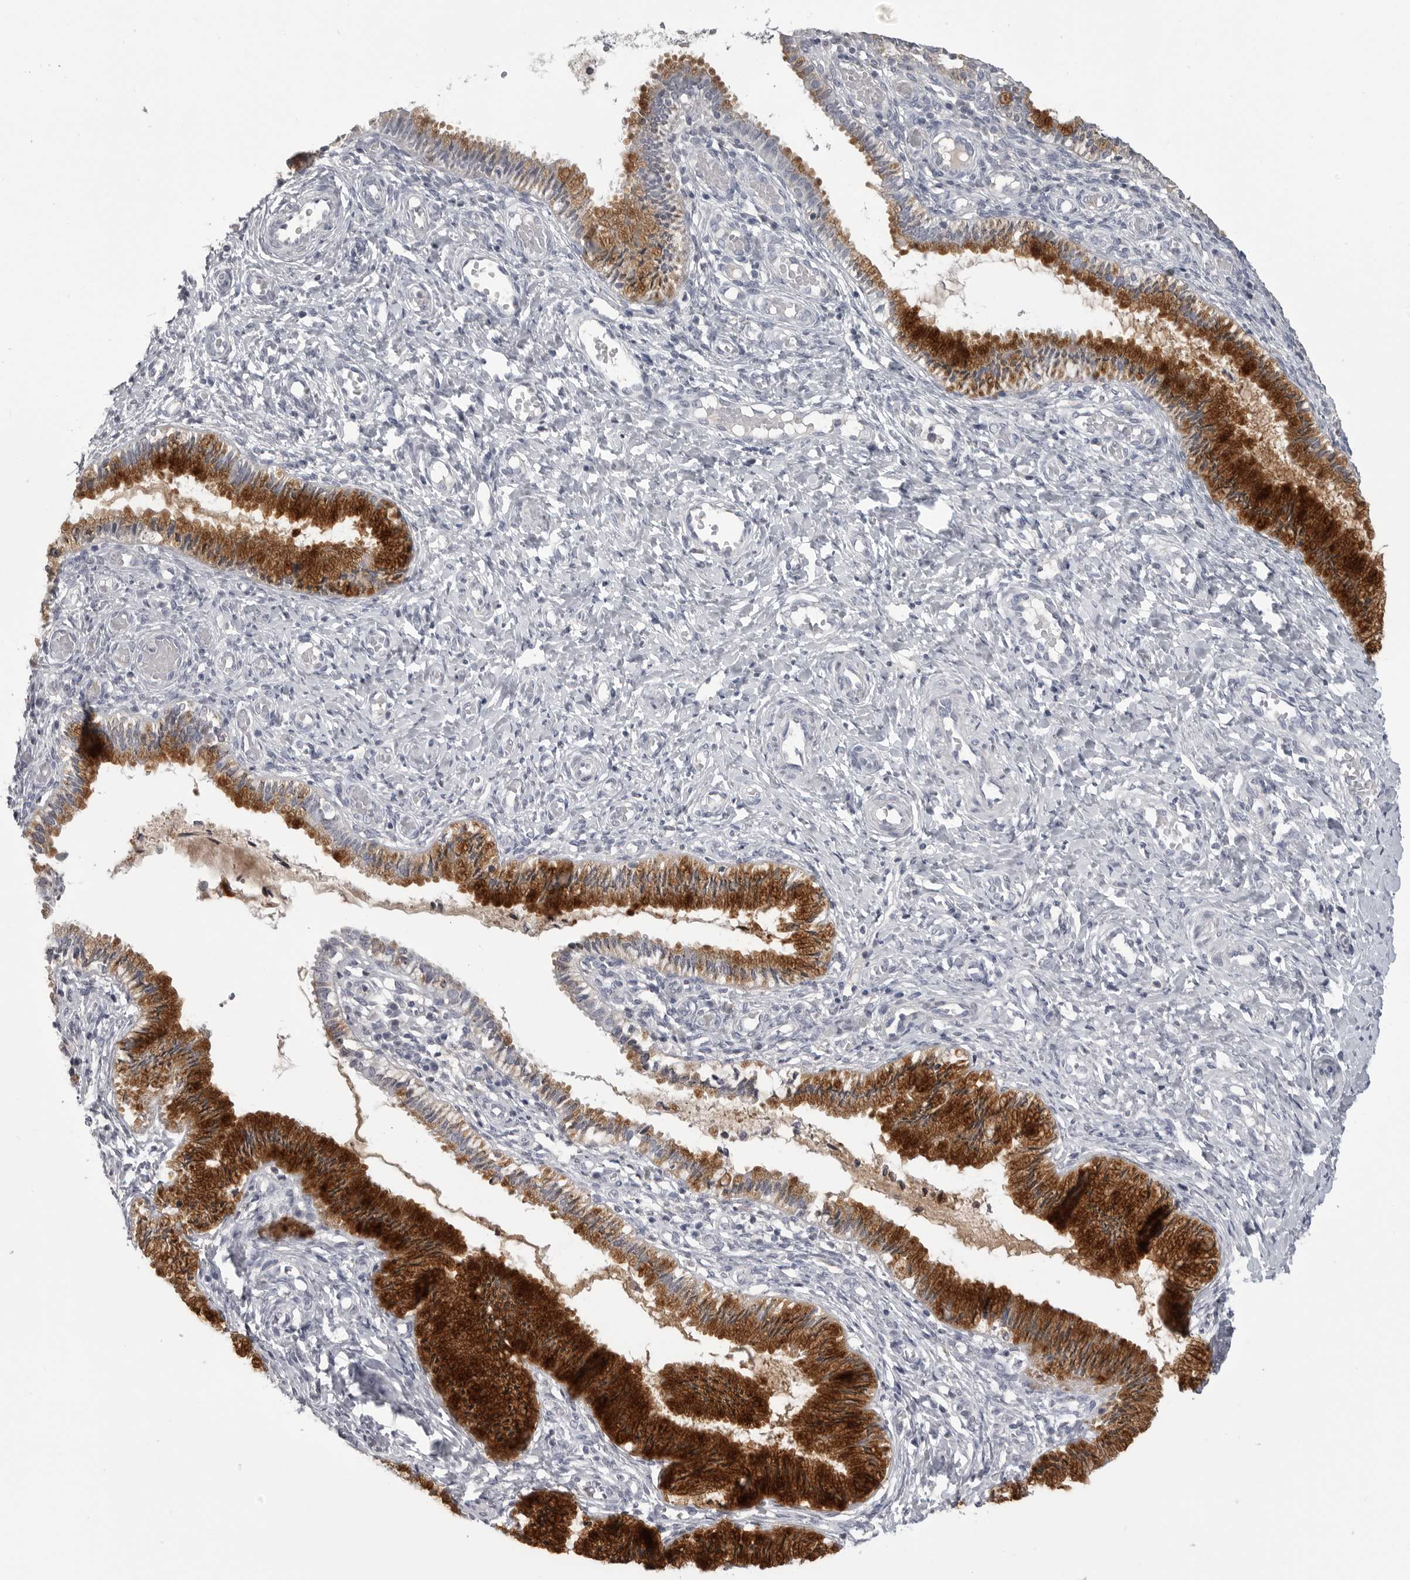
{"staining": {"intensity": "strong", "quantity": ">75%", "location": "cytoplasmic/membranous"}, "tissue": "cervix", "cell_type": "Glandular cells", "image_type": "normal", "snomed": [{"axis": "morphology", "description": "Normal tissue, NOS"}, {"axis": "topography", "description": "Cervix"}], "caption": "Protein staining of unremarkable cervix exhibits strong cytoplasmic/membranous staining in about >75% of glandular cells.", "gene": "TIMP1", "patient": {"sex": "female", "age": 27}}